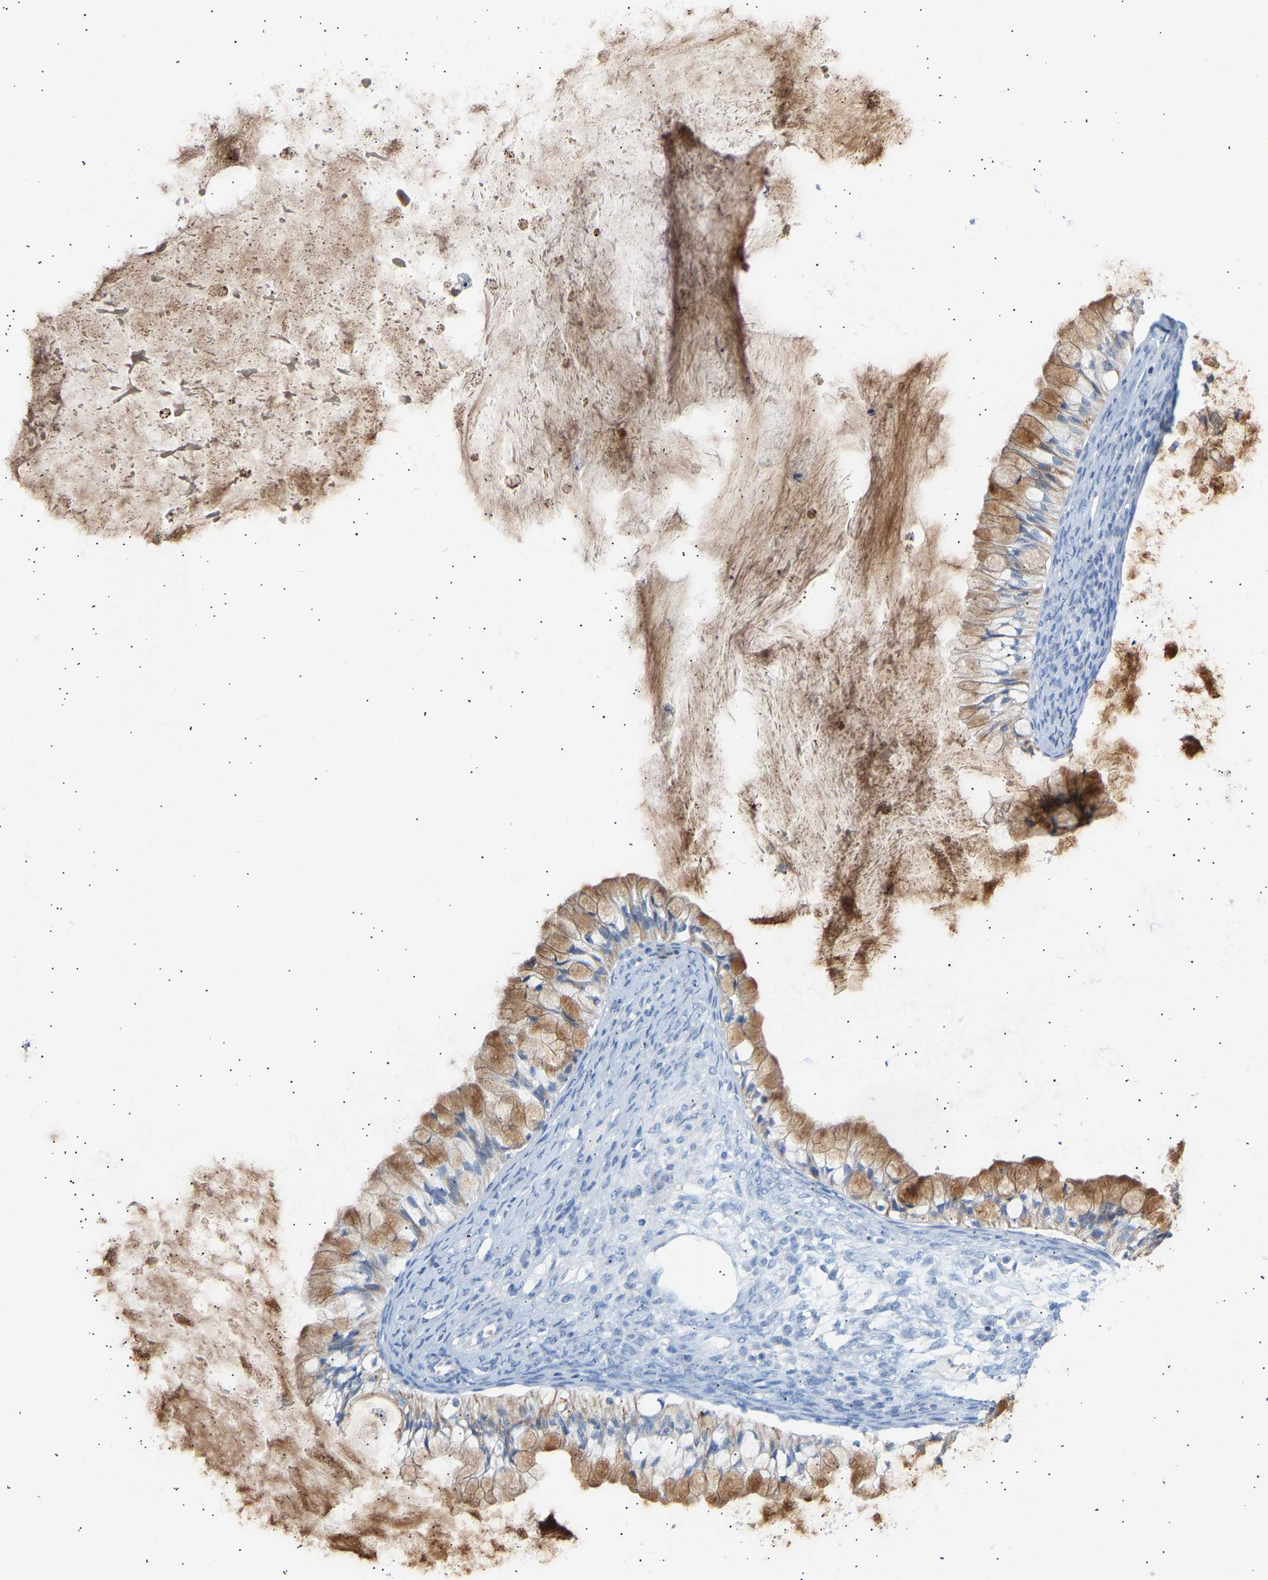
{"staining": {"intensity": "moderate", "quantity": ">75%", "location": "cytoplasmic/membranous"}, "tissue": "ovarian cancer", "cell_type": "Tumor cells", "image_type": "cancer", "snomed": [{"axis": "morphology", "description": "Cystadenocarcinoma, mucinous, NOS"}, {"axis": "topography", "description": "Ovary"}], "caption": "Immunohistochemical staining of ovarian cancer (mucinous cystadenocarcinoma) shows medium levels of moderate cytoplasmic/membranous positivity in about >75% of tumor cells.", "gene": "PEX1", "patient": {"sex": "female", "age": 57}}